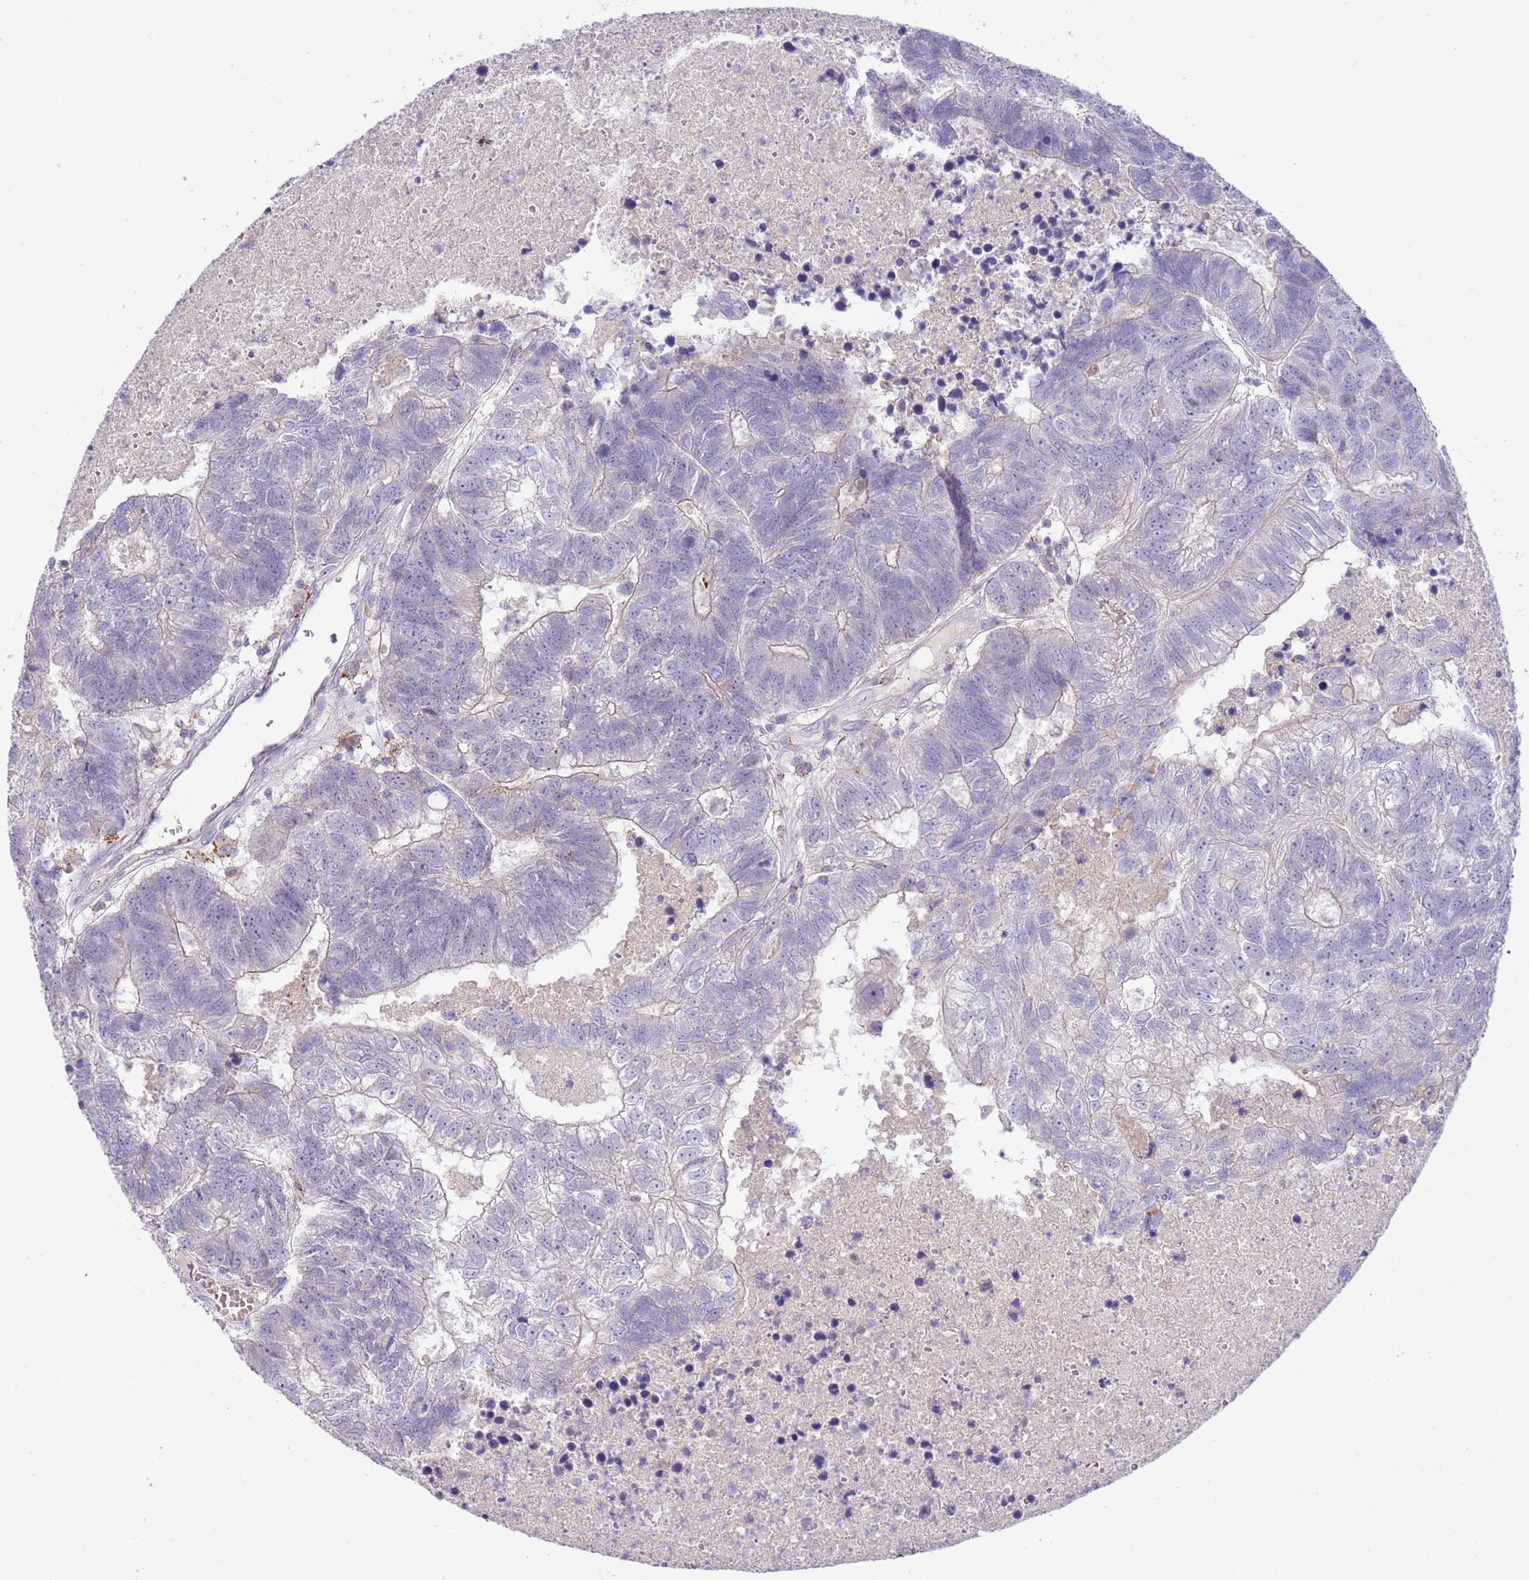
{"staining": {"intensity": "weak", "quantity": "<25%", "location": "cytoplasmic/membranous"}, "tissue": "colorectal cancer", "cell_type": "Tumor cells", "image_type": "cancer", "snomed": [{"axis": "morphology", "description": "Adenocarcinoma, NOS"}, {"axis": "topography", "description": "Colon"}], "caption": "Tumor cells are negative for protein expression in human colorectal cancer. (DAB IHC with hematoxylin counter stain).", "gene": "ABHD17A", "patient": {"sex": "female", "age": 48}}